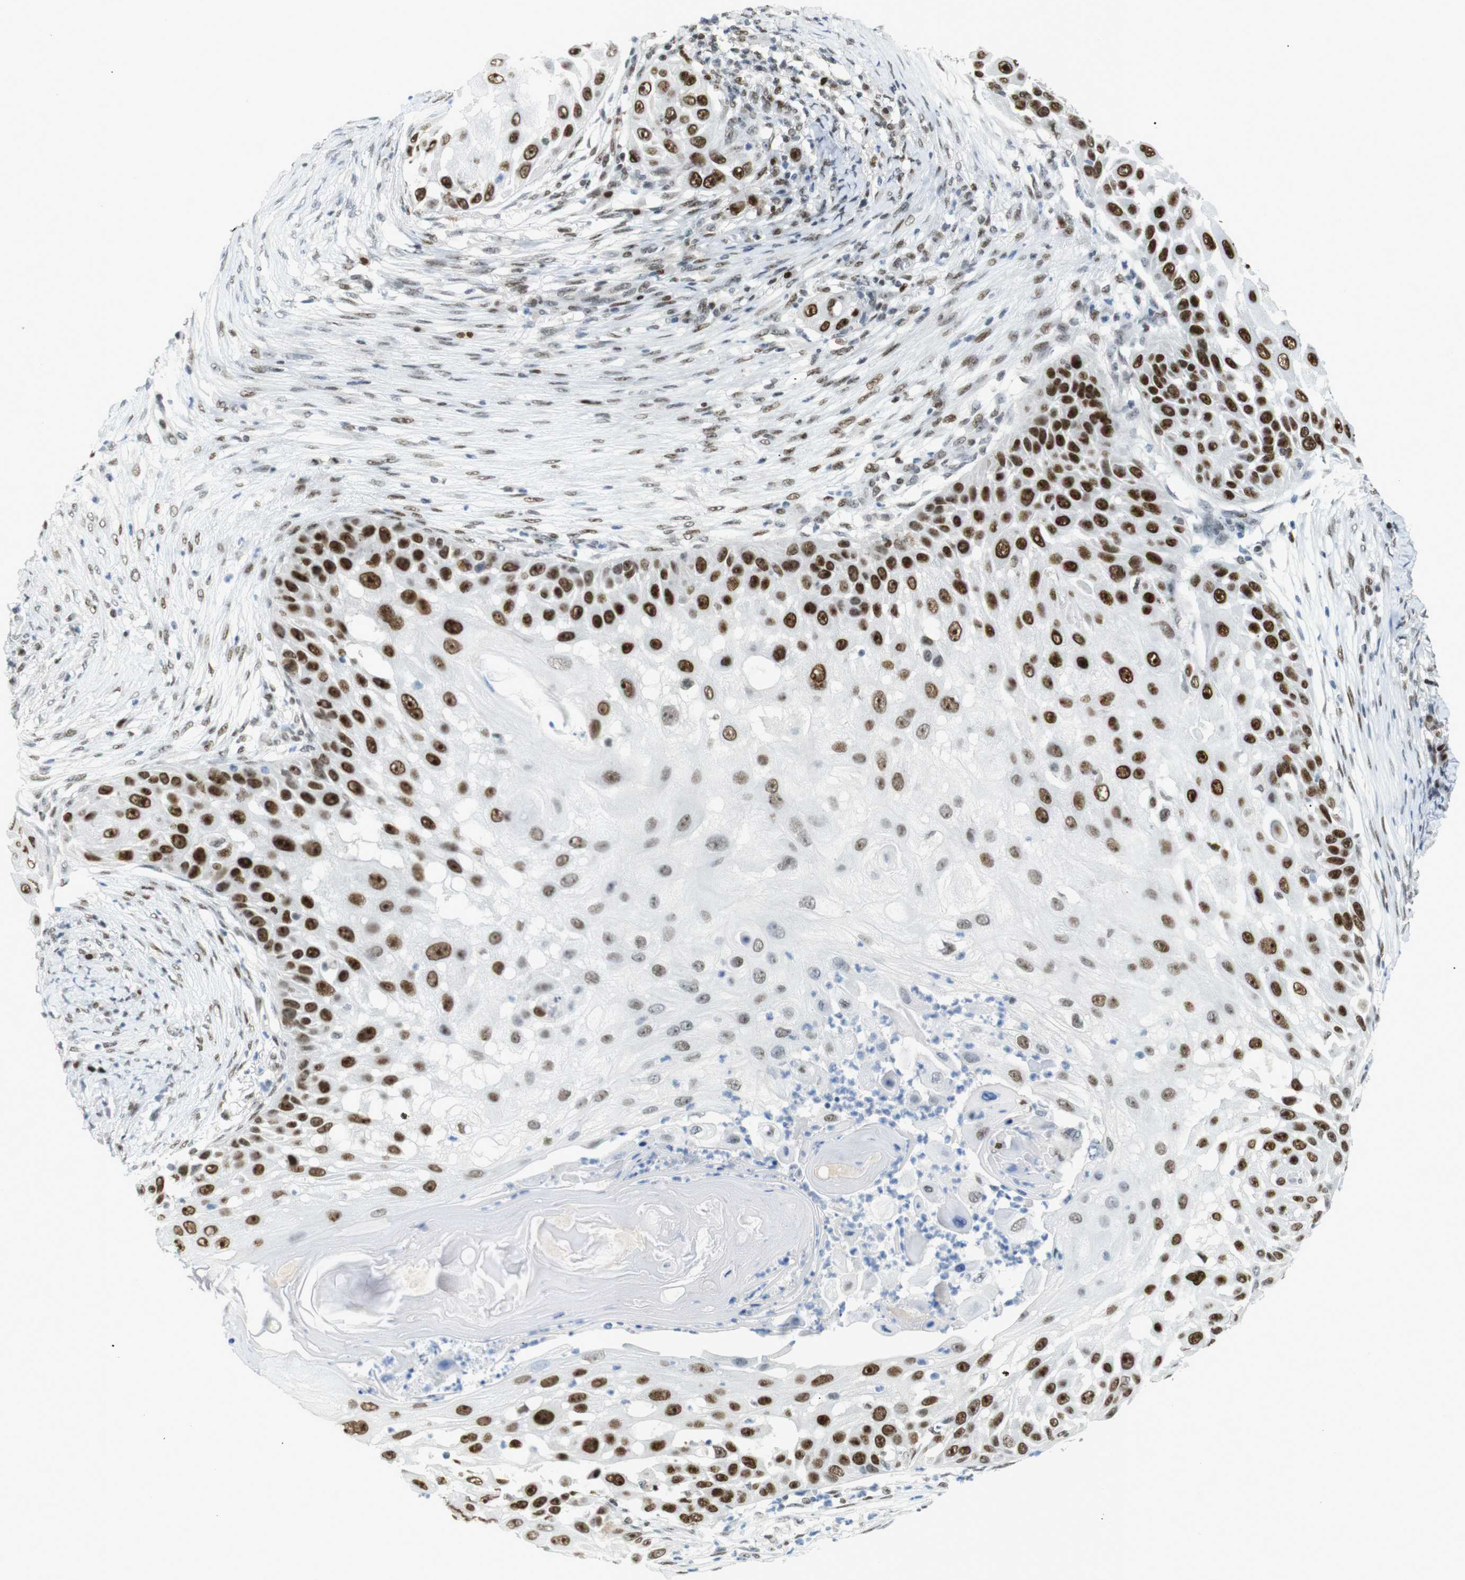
{"staining": {"intensity": "strong", "quantity": ">75%", "location": "nuclear"}, "tissue": "skin cancer", "cell_type": "Tumor cells", "image_type": "cancer", "snomed": [{"axis": "morphology", "description": "Squamous cell carcinoma, NOS"}, {"axis": "topography", "description": "Skin"}], "caption": "High-magnification brightfield microscopy of skin cancer (squamous cell carcinoma) stained with DAB (brown) and counterstained with hematoxylin (blue). tumor cells exhibit strong nuclear expression is identified in approximately>75% of cells.", "gene": "RIOX2", "patient": {"sex": "female", "age": 44}}